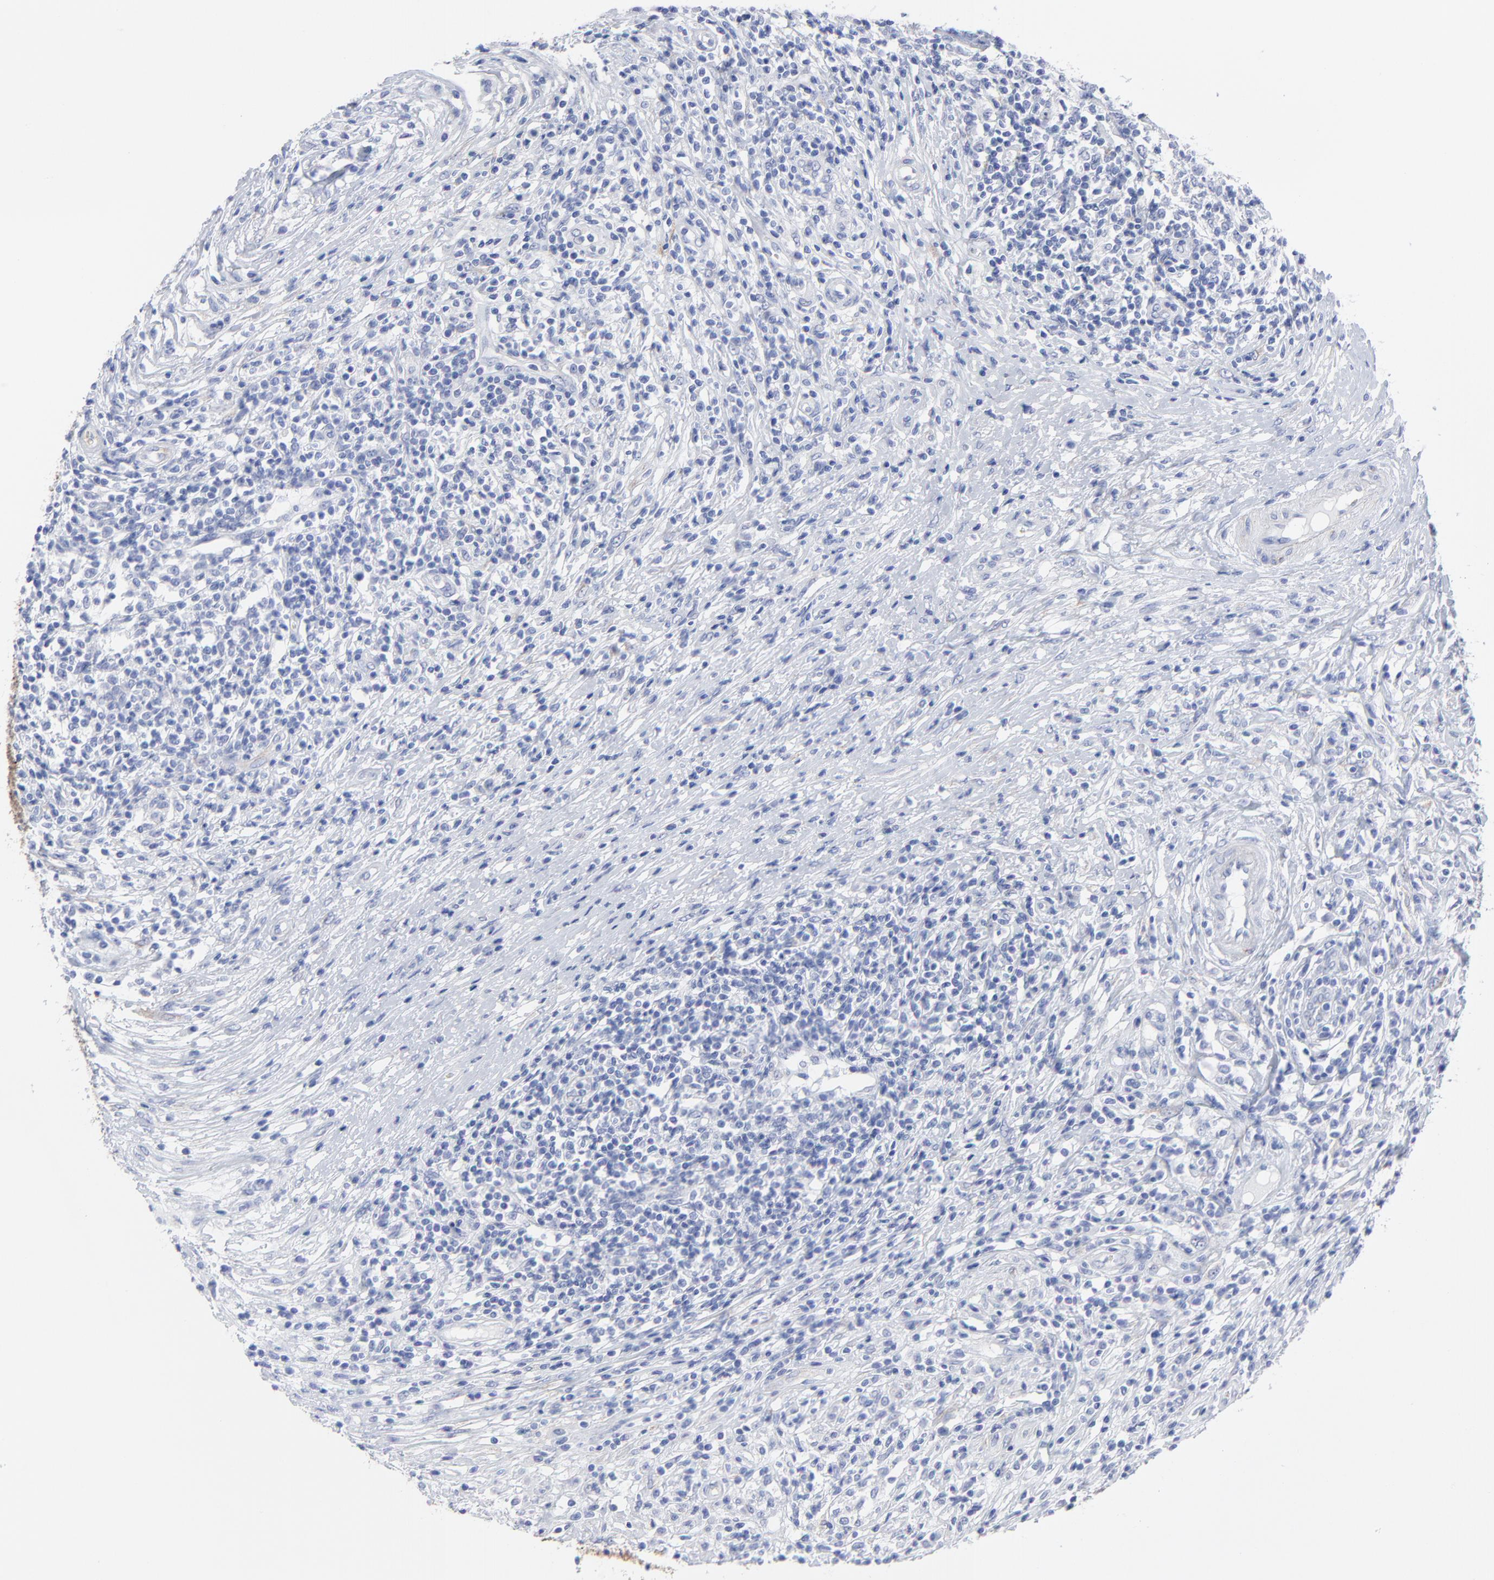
{"staining": {"intensity": "weak", "quantity": "<25%", "location": "cytoplasmic/membranous"}, "tissue": "lymphoma", "cell_type": "Tumor cells", "image_type": "cancer", "snomed": [{"axis": "morphology", "description": "Malignant lymphoma, non-Hodgkin's type, High grade"}, {"axis": "topography", "description": "Lymph node"}], "caption": "Micrograph shows no protein expression in tumor cells of lymphoma tissue.", "gene": "CNTN3", "patient": {"sex": "female", "age": 84}}